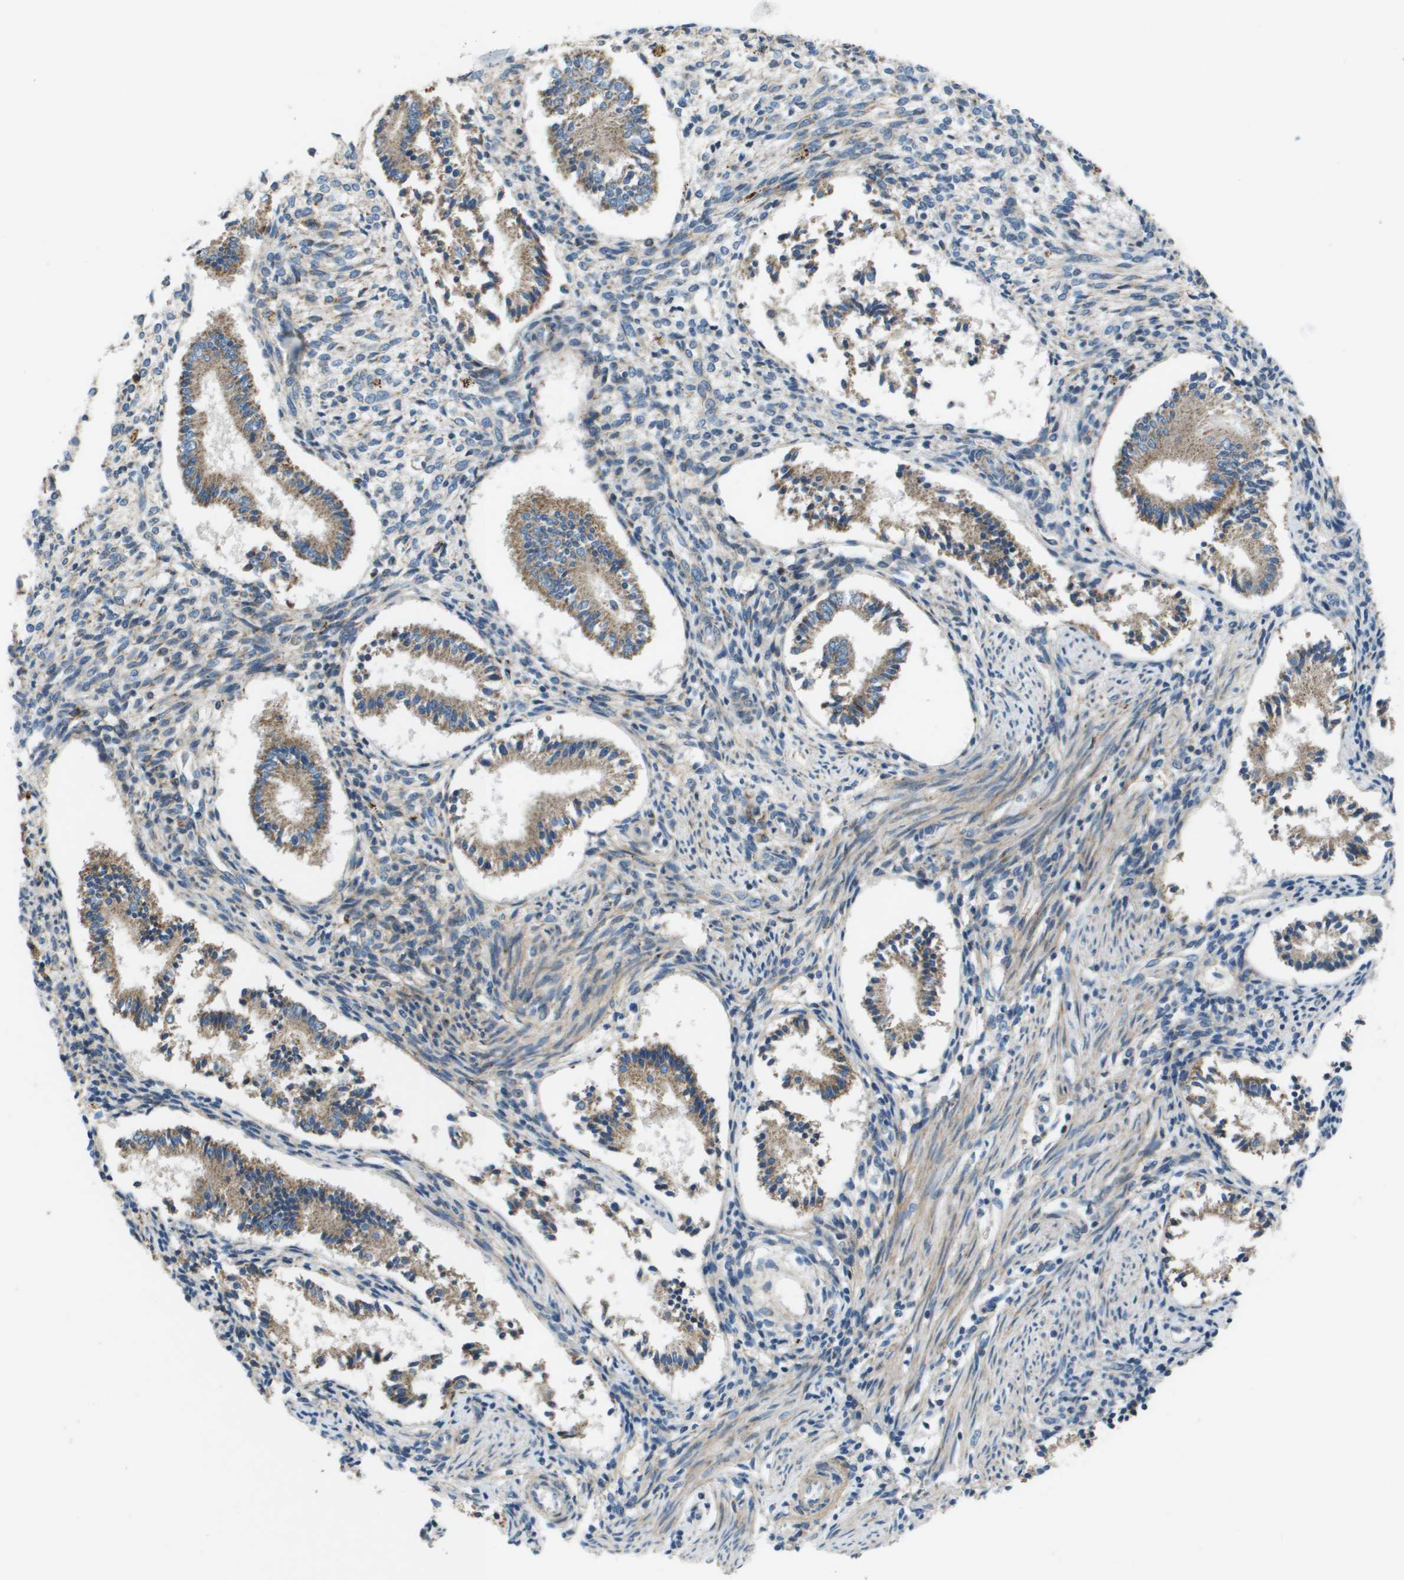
{"staining": {"intensity": "negative", "quantity": "none", "location": "none"}, "tissue": "endometrium", "cell_type": "Cells in endometrial stroma", "image_type": "normal", "snomed": [{"axis": "morphology", "description": "Normal tissue, NOS"}, {"axis": "topography", "description": "Endometrium"}], "caption": "Protein analysis of unremarkable endometrium shows no significant expression in cells in endometrial stroma.", "gene": "GALNT6", "patient": {"sex": "female", "age": 42}}